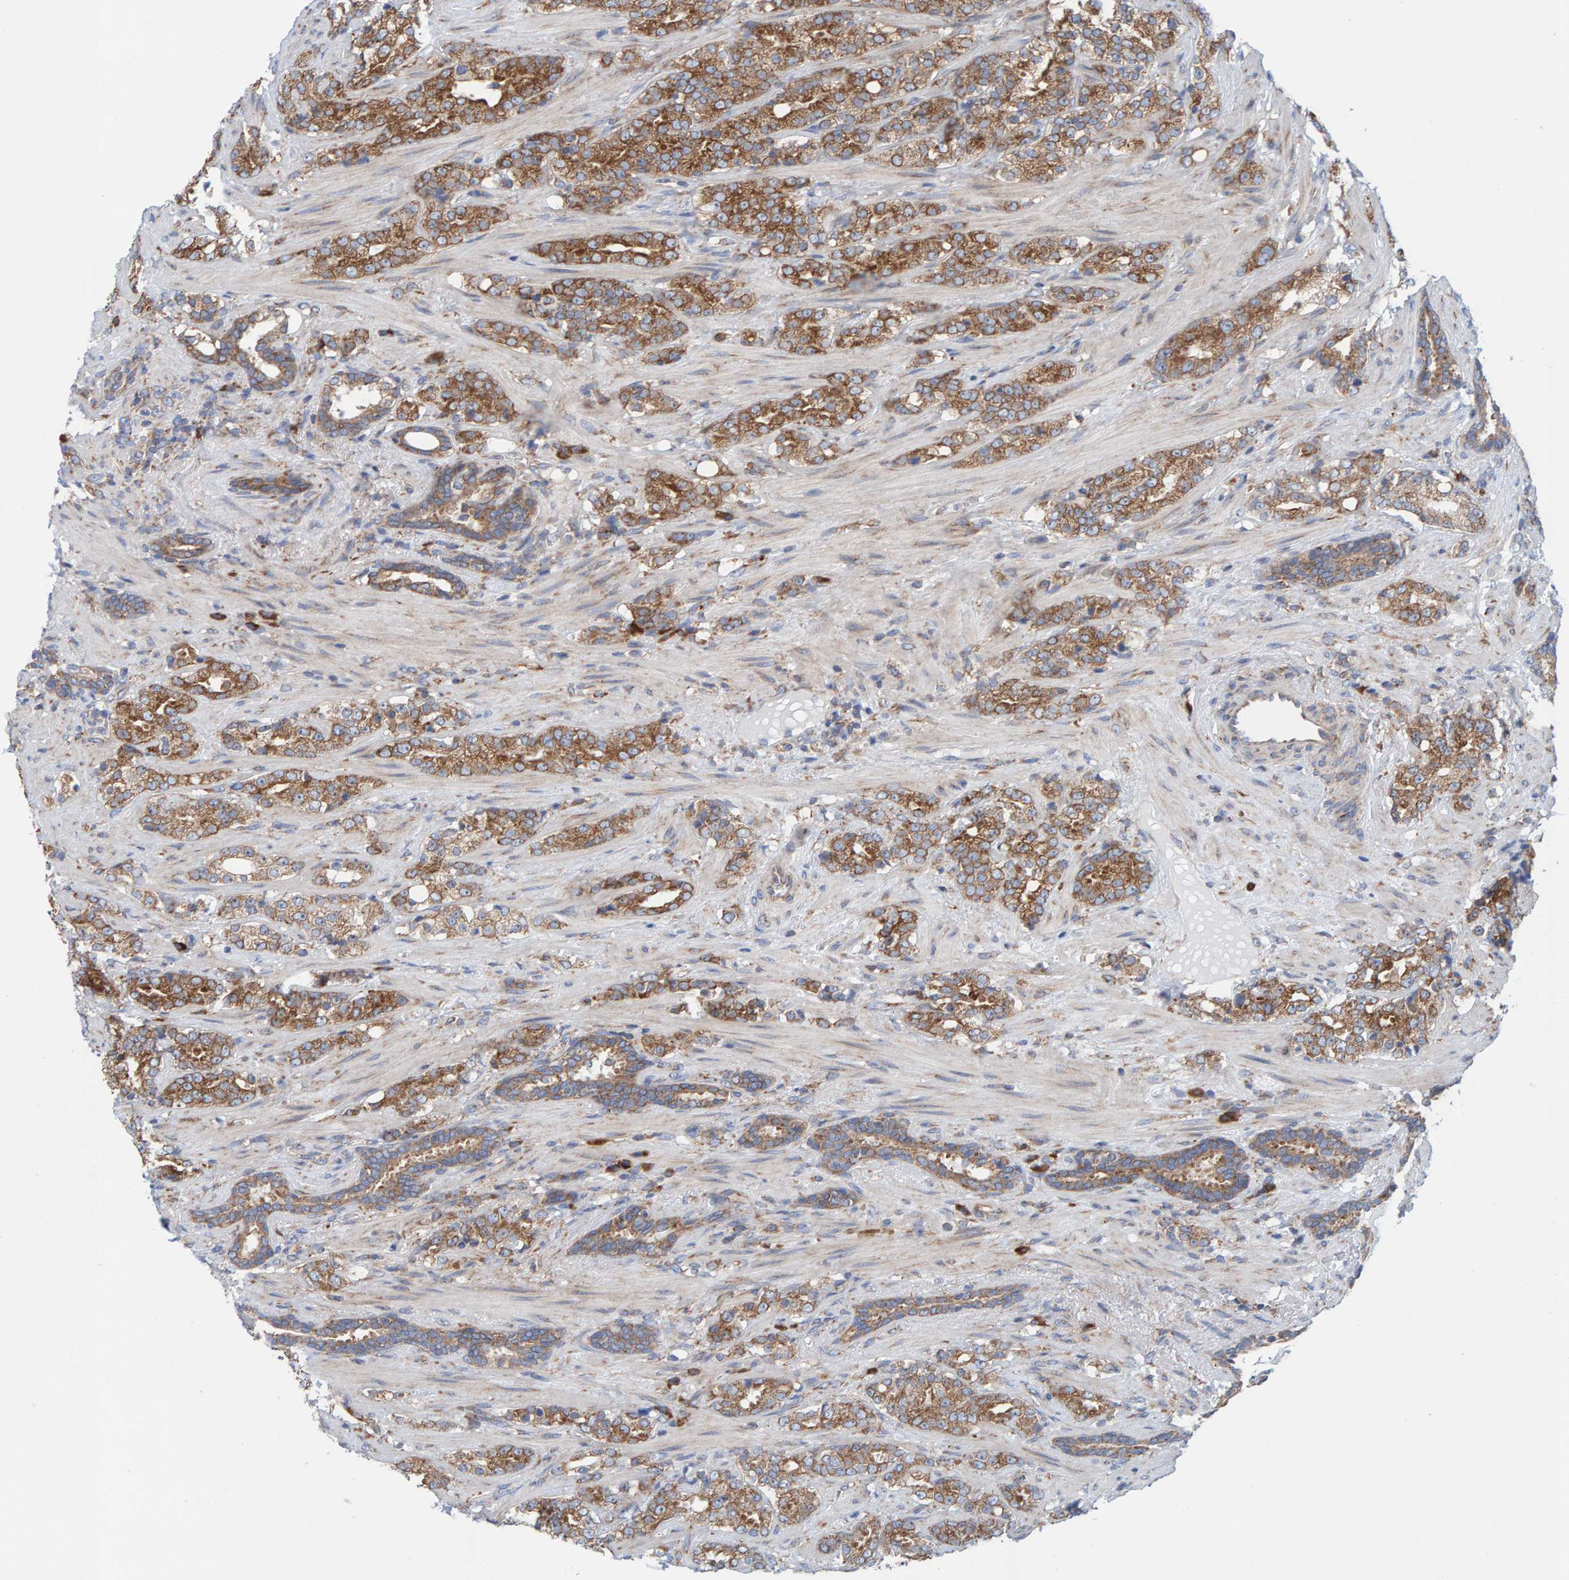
{"staining": {"intensity": "moderate", "quantity": ">75%", "location": "cytoplasmic/membranous"}, "tissue": "prostate cancer", "cell_type": "Tumor cells", "image_type": "cancer", "snomed": [{"axis": "morphology", "description": "Adenocarcinoma, High grade"}, {"axis": "topography", "description": "Prostate"}], "caption": "Immunohistochemical staining of prostate cancer exhibits moderate cytoplasmic/membranous protein expression in approximately >75% of tumor cells.", "gene": "CDK5RAP3", "patient": {"sex": "male", "age": 71}}